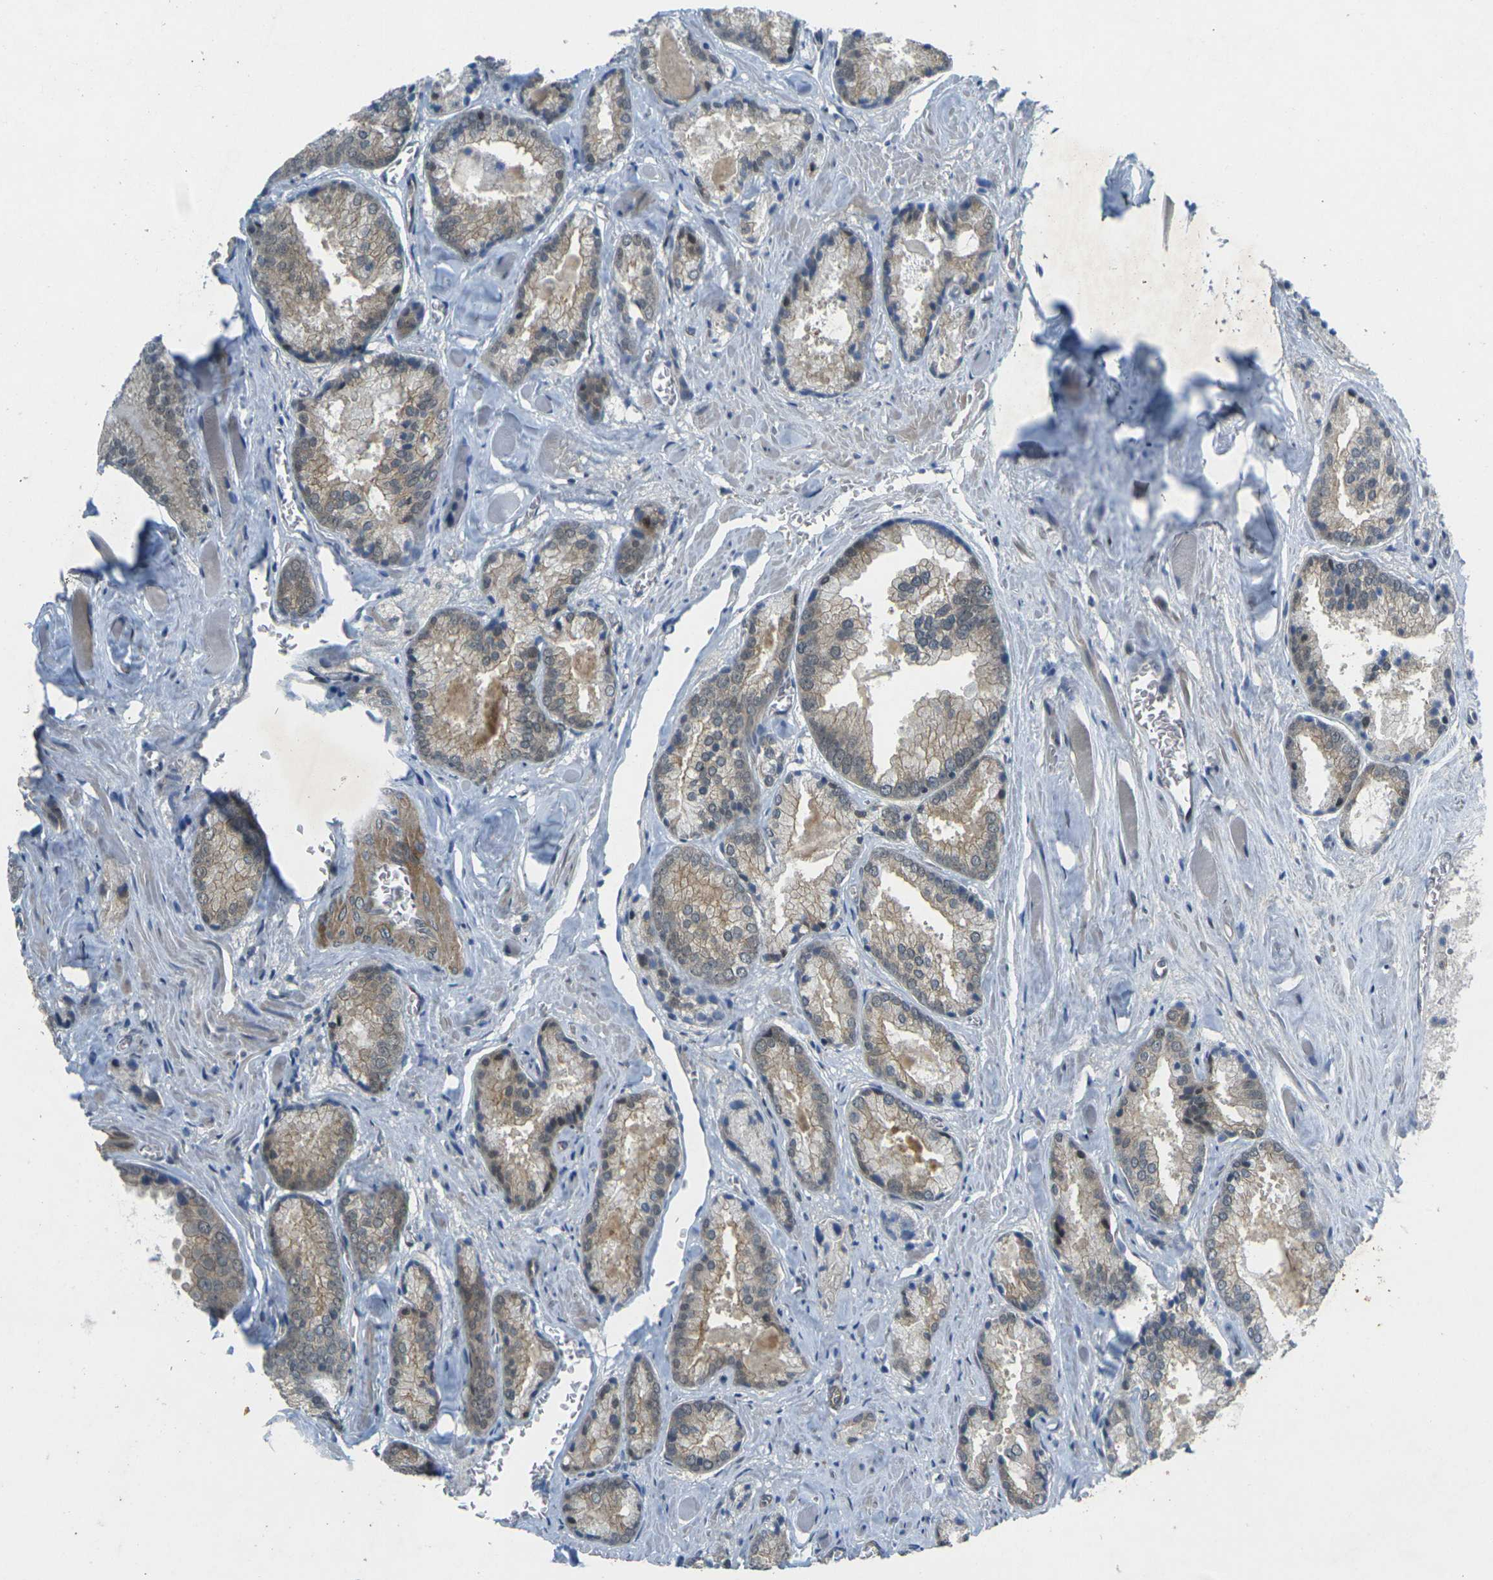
{"staining": {"intensity": "weak", "quantity": ">75%", "location": "cytoplasmic/membranous"}, "tissue": "prostate cancer", "cell_type": "Tumor cells", "image_type": "cancer", "snomed": [{"axis": "morphology", "description": "Adenocarcinoma, Low grade"}, {"axis": "topography", "description": "Prostate"}], "caption": "Immunohistochemistry of adenocarcinoma (low-grade) (prostate) demonstrates low levels of weak cytoplasmic/membranous positivity in approximately >75% of tumor cells. Nuclei are stained in blue.", "gene": "KCTD10", "patient": {"sex": "male", "age": 64}}